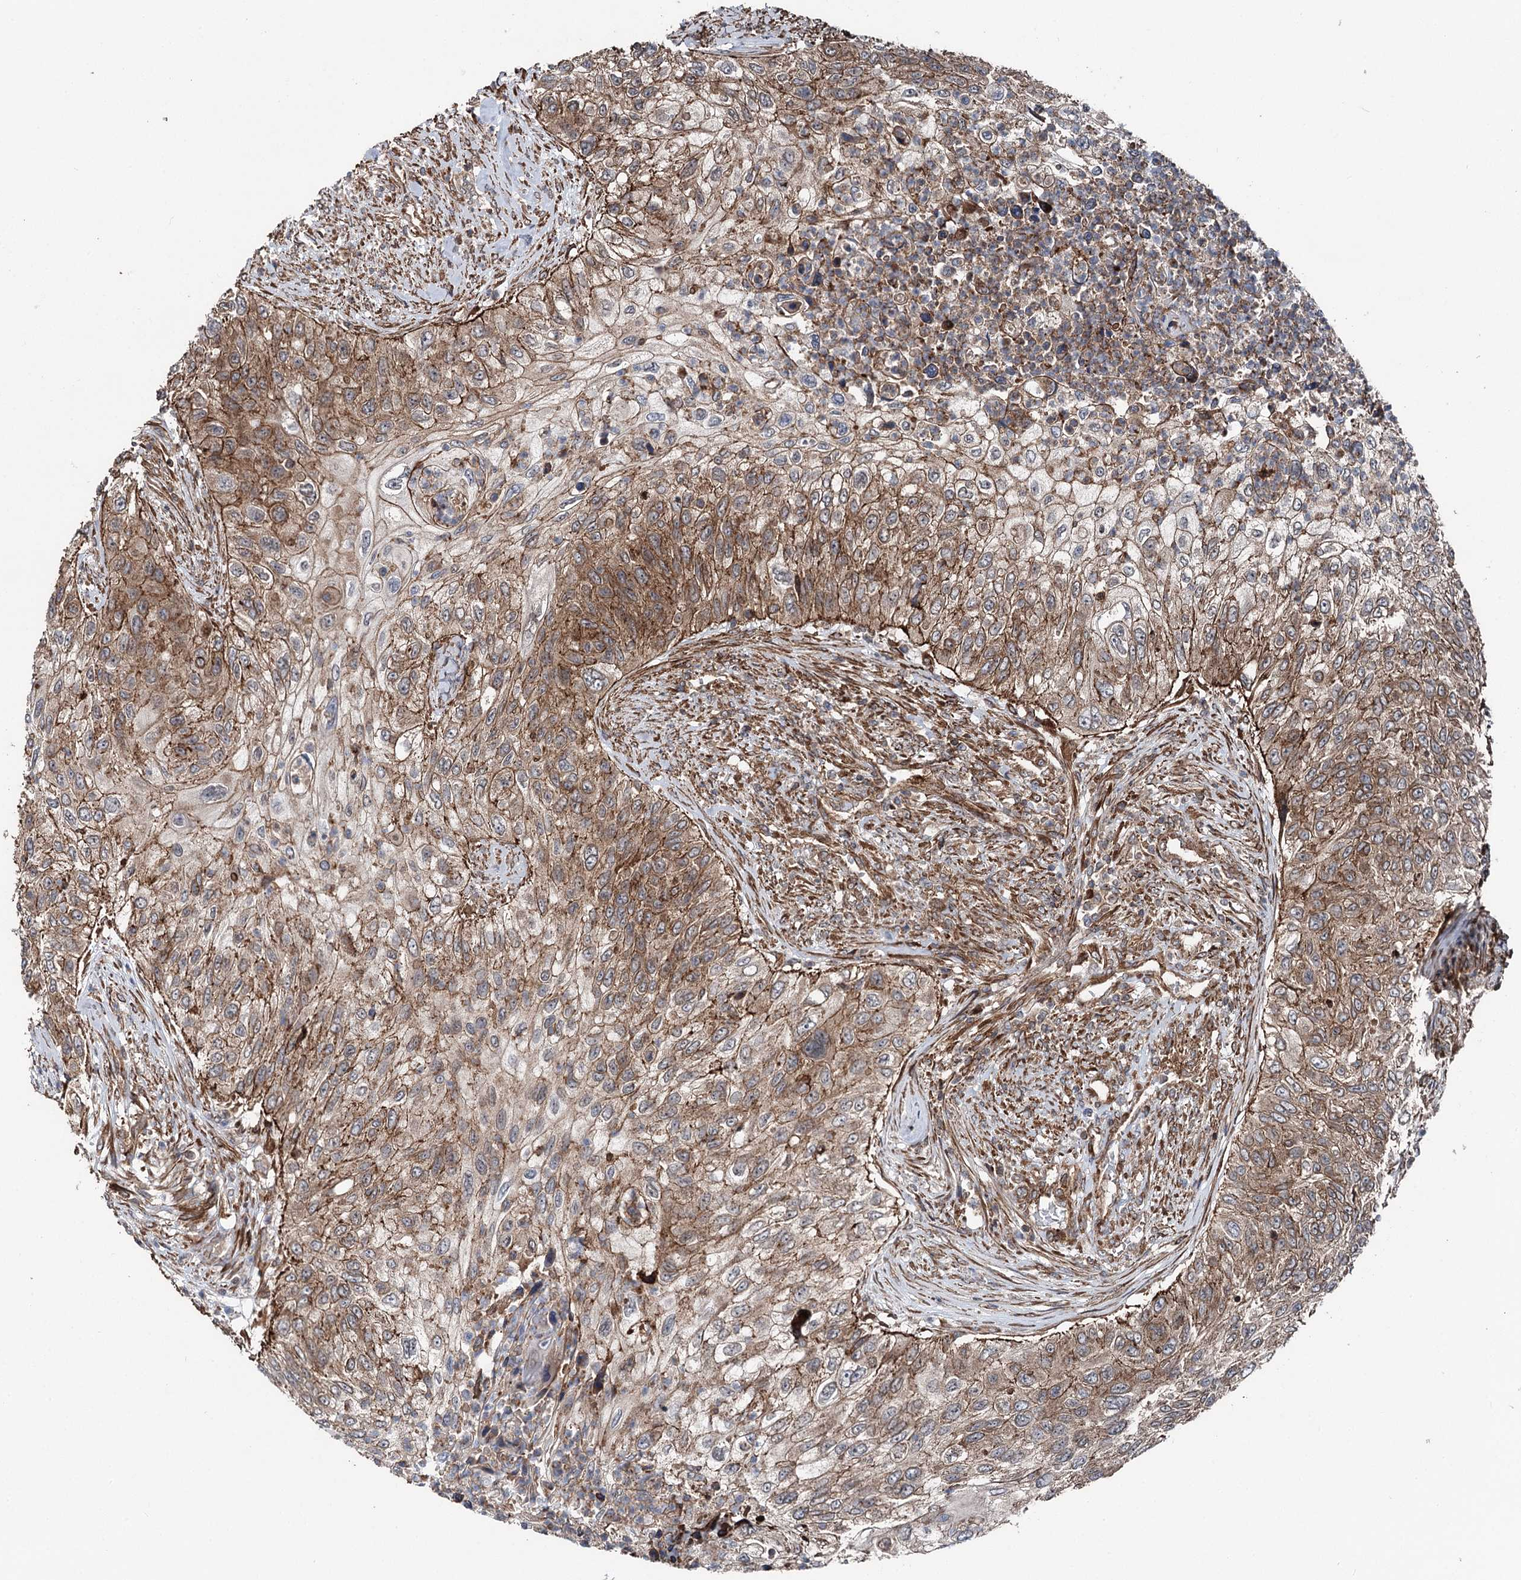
{"staining": {"intensity": "moderate", "quantity": ">75%", "location": "cytoplasmic/membranous"}, "tissue": "urothelial cancer", "cell_type": "Tumor cells", "image_type": "cancer", "snomed": [{"axis": "morphology", "description": "Urothelial carcinoma, High grade"}, {"axis": "topography", "description": "Urinary bladder"}], "caption": "A high-resolution photomicrograph shows IHC staining of urothelial carcinoma (high-grade), which shows moderate cytoplasmic/membranous positivity in approximately >75% of tumor cells.", "gene": "ITFG2", "patient": {"sex": "female", "age": 60}}